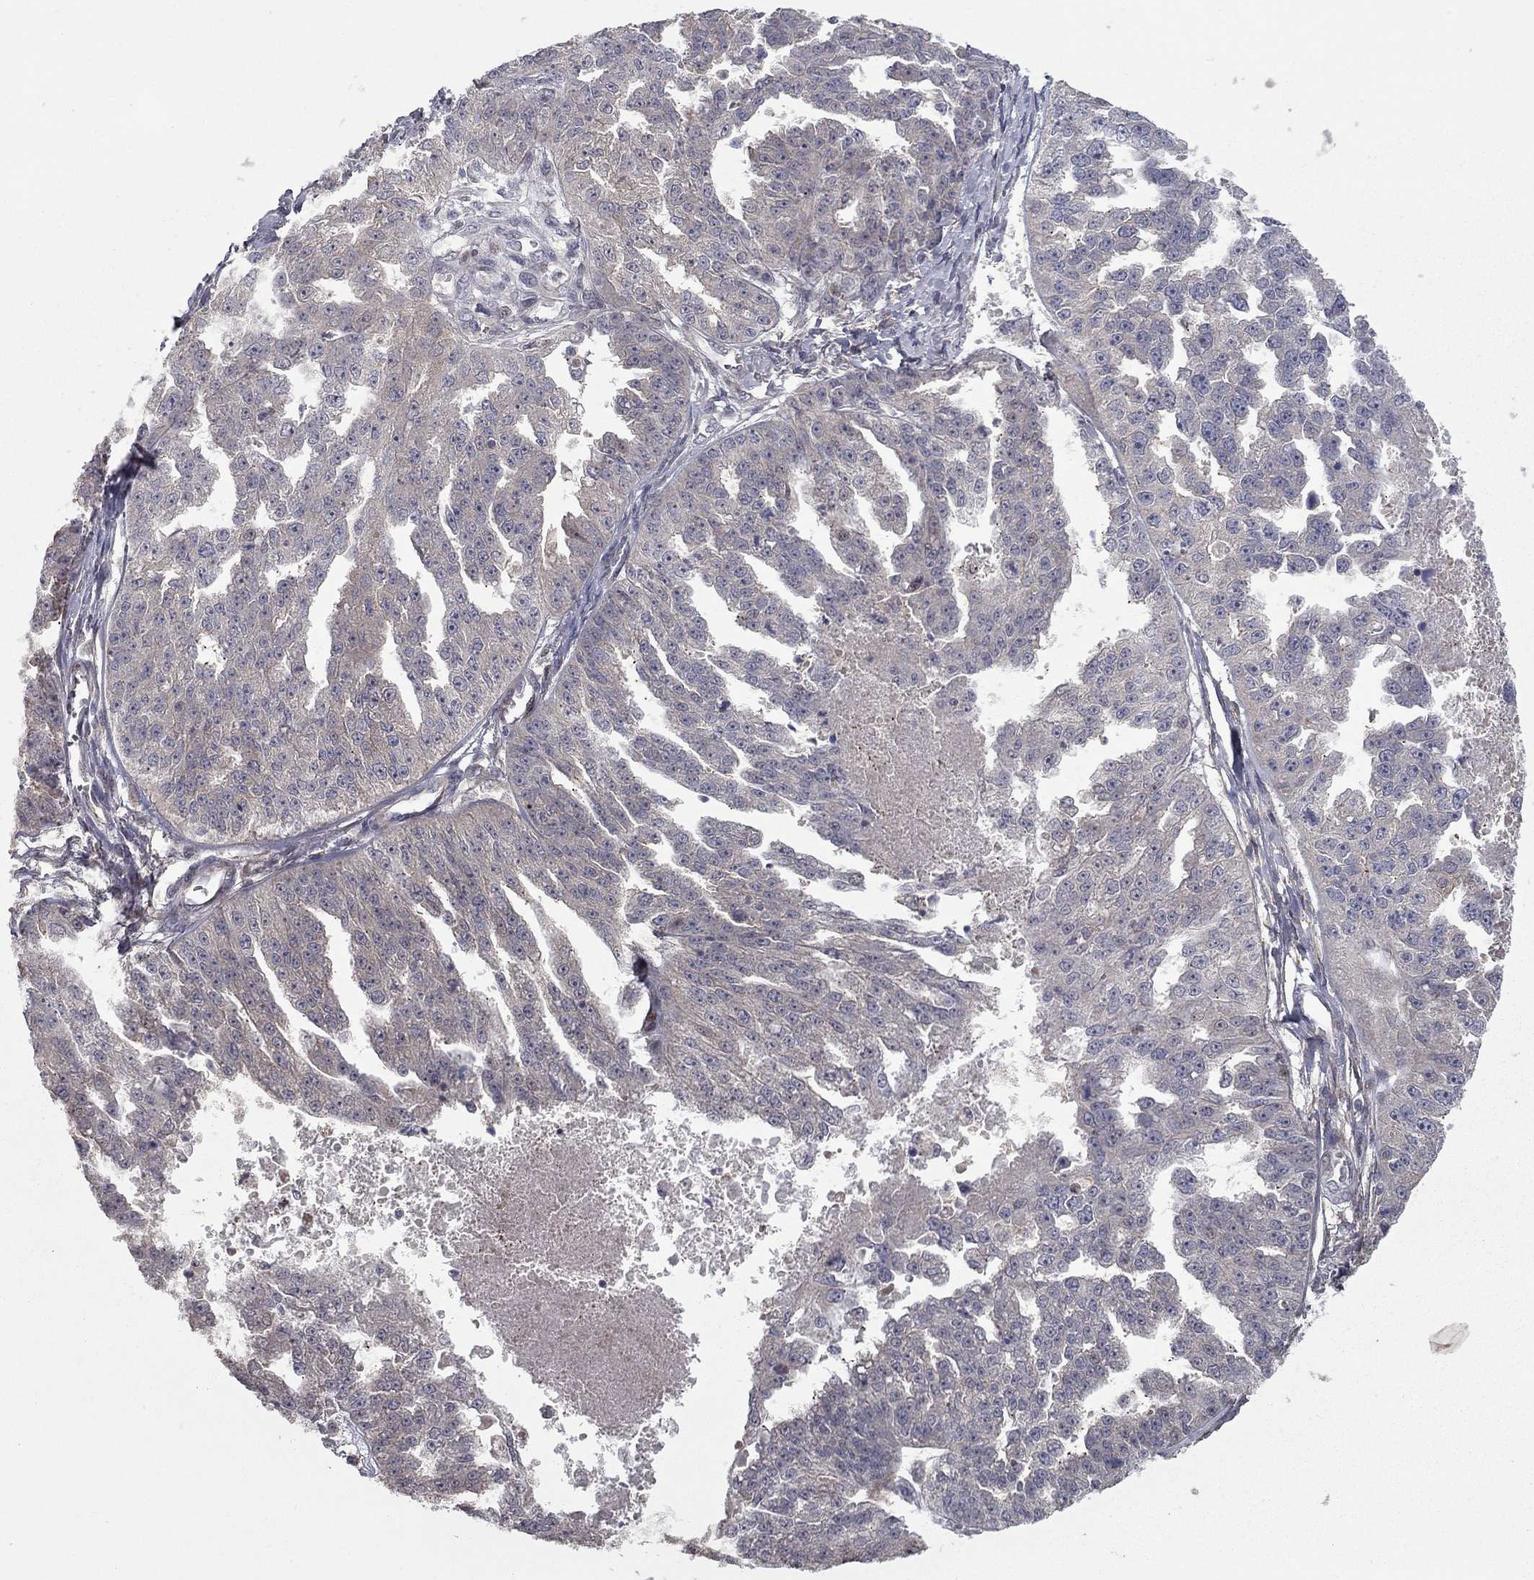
{"staining": {"intensity": "weak", "quantity": "25%-75%", "location": "cytoplasmic/membranous"}, "tissue": "ovarian cancer", "cell_type": "Tumor cells", "image_type": "cancer", "snomed": [{"axis": "morphology", "description": "Cystadenocarcinoma, serous, NOS"}, {"axis": "topography", "description": "Ovary"}], "caption": "IHC staining of ovarian cancer, which shows low levels of weak cytoplasmic/membranous expression in approximately 25%-75% of tumor cells indicating weak cytoplasmic/membranous protein expression. The staining was performed using DAB (3,3'-diaminobenzidine) (brown) for protein detection and nuclei were counterstained in hematoxylin (blue).", "gene": "DUSP7", "patient": {"sex": "female", "age": 58}}